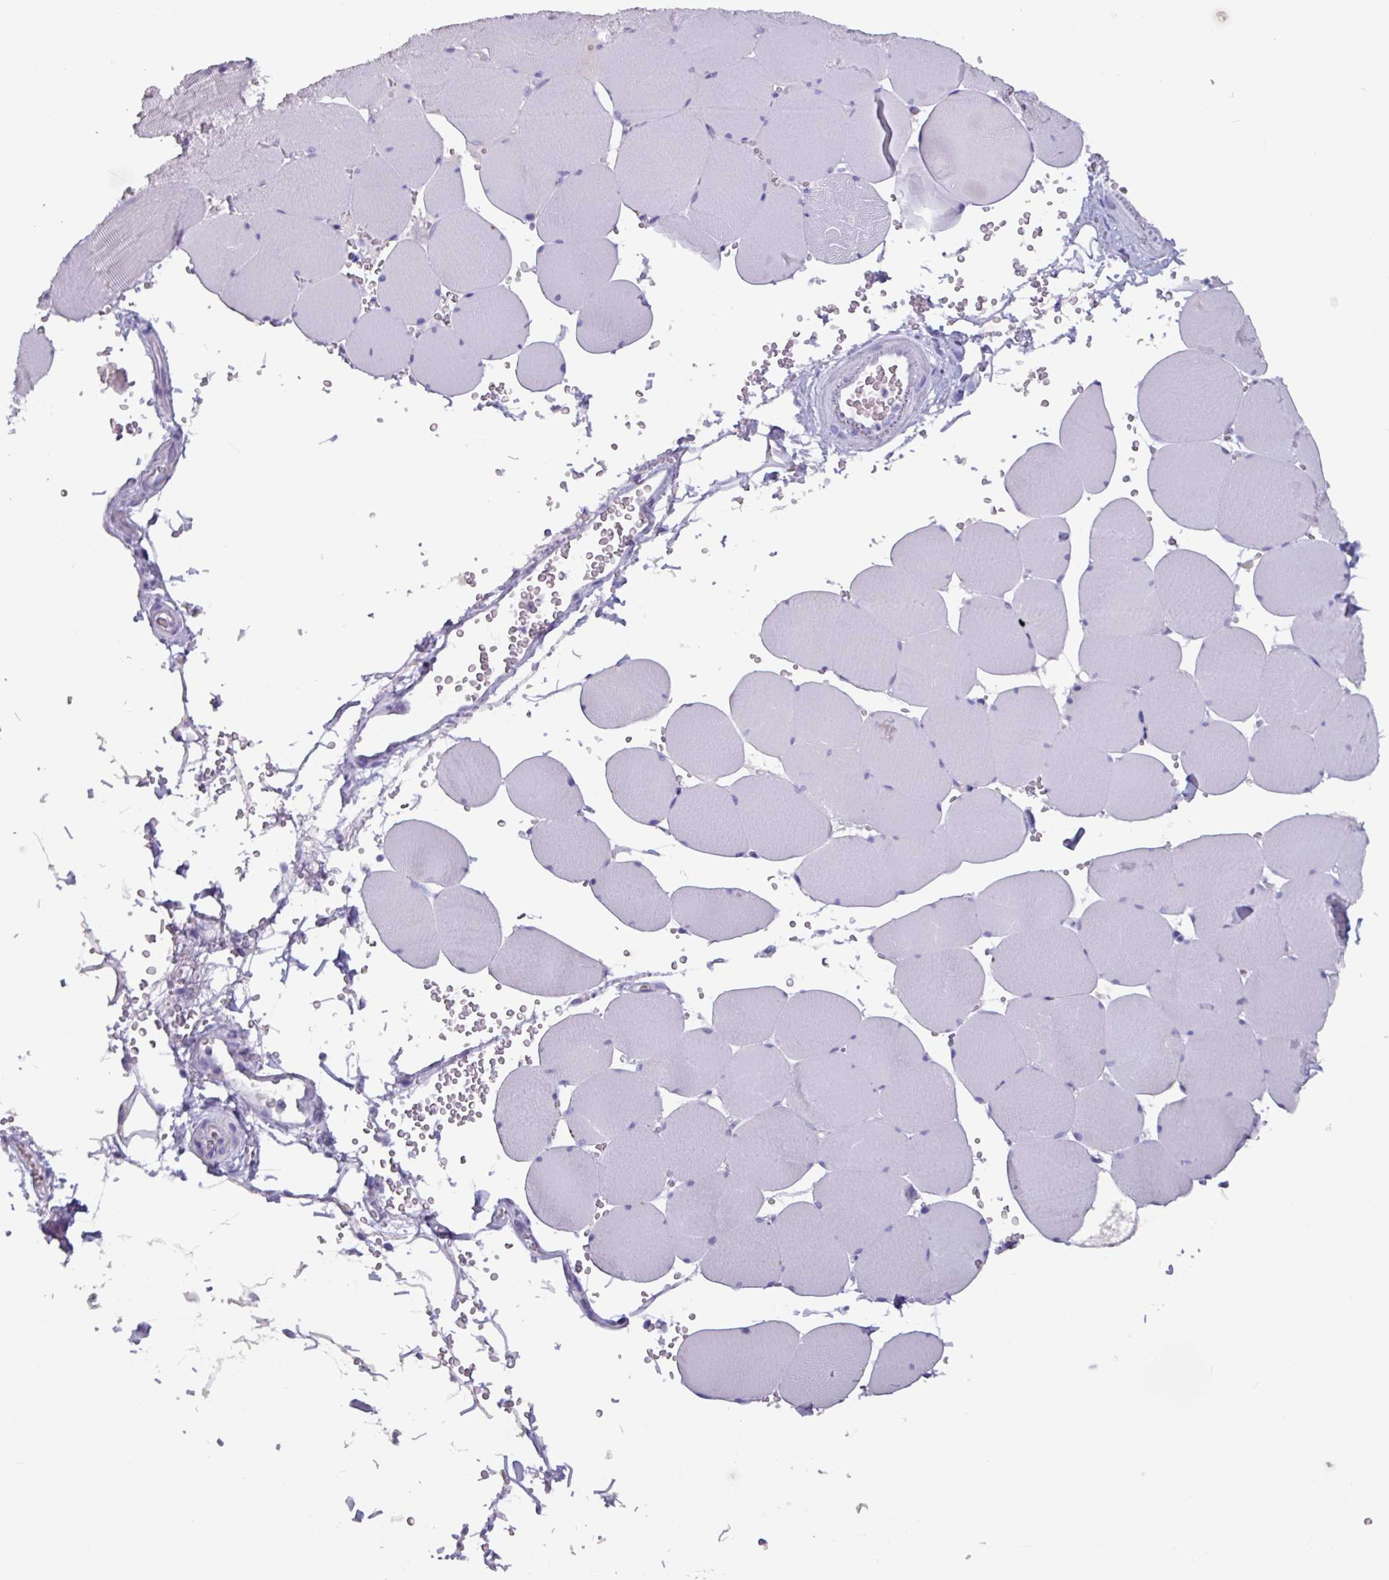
{"staining": {"intensity": "negative", "quantity": "none", "location": "none"}, "tissue": "skeletal muscle", "cell_type": "Myocytes", "image_type": "normal", "snomed": [{"axis": "morphology", "description": "Normal tissue, NOS"}, {"axis": "topography", "description": "Skeletal muscle"}, {"axis": "topography", "description": "Head-Neck"}], "caption": "Myocytes show no significant protein staining in benign skeletal muscle. (Immunohistochemistry (ihc), brightfield microscopy, high magnification).", "gene": "OR2T10", "patient": {"sex": "male", "age": 66}}